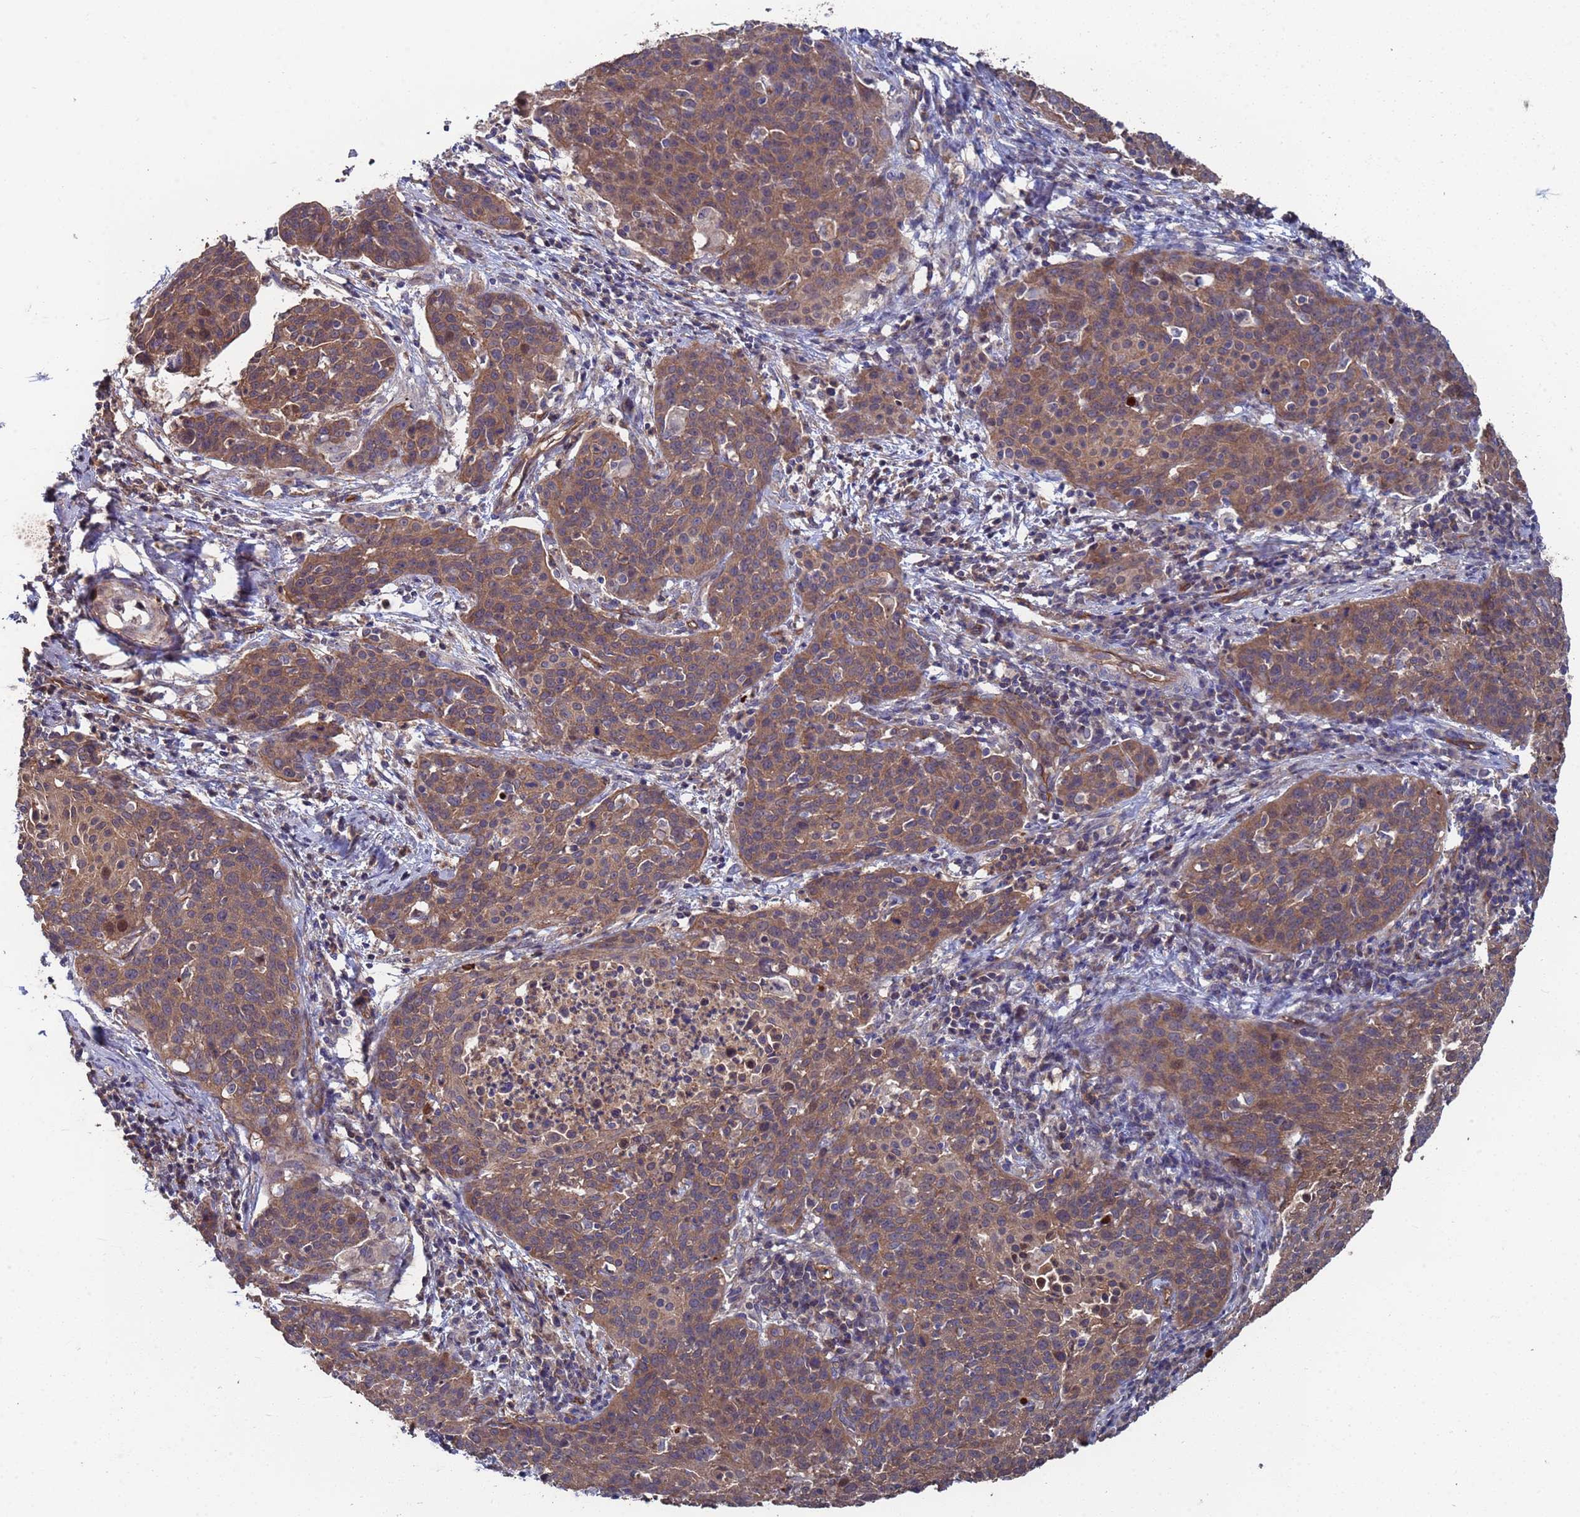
{"staining": {"intensity": "moderate", "quantity": ">75%", "location": "cytoplasmic/membranous"}, "tissue": "cervical cancer", "cell_type": "Tumor cells", "image_type": "cancer", "snomed": [{"axis": "morphology", "description": "Squamous cell carcinoma, NOS"}, {"axis": "topography", "description": "Cervix"}], "caption": "DAB immunohistochemical staining of cervical cancer shows moderate cytoplasmic/membranous protein positivity in about >75% of tumor cells.", "gene": "NDUFAF6", "patient": {"sex": "female", "age": 38}}